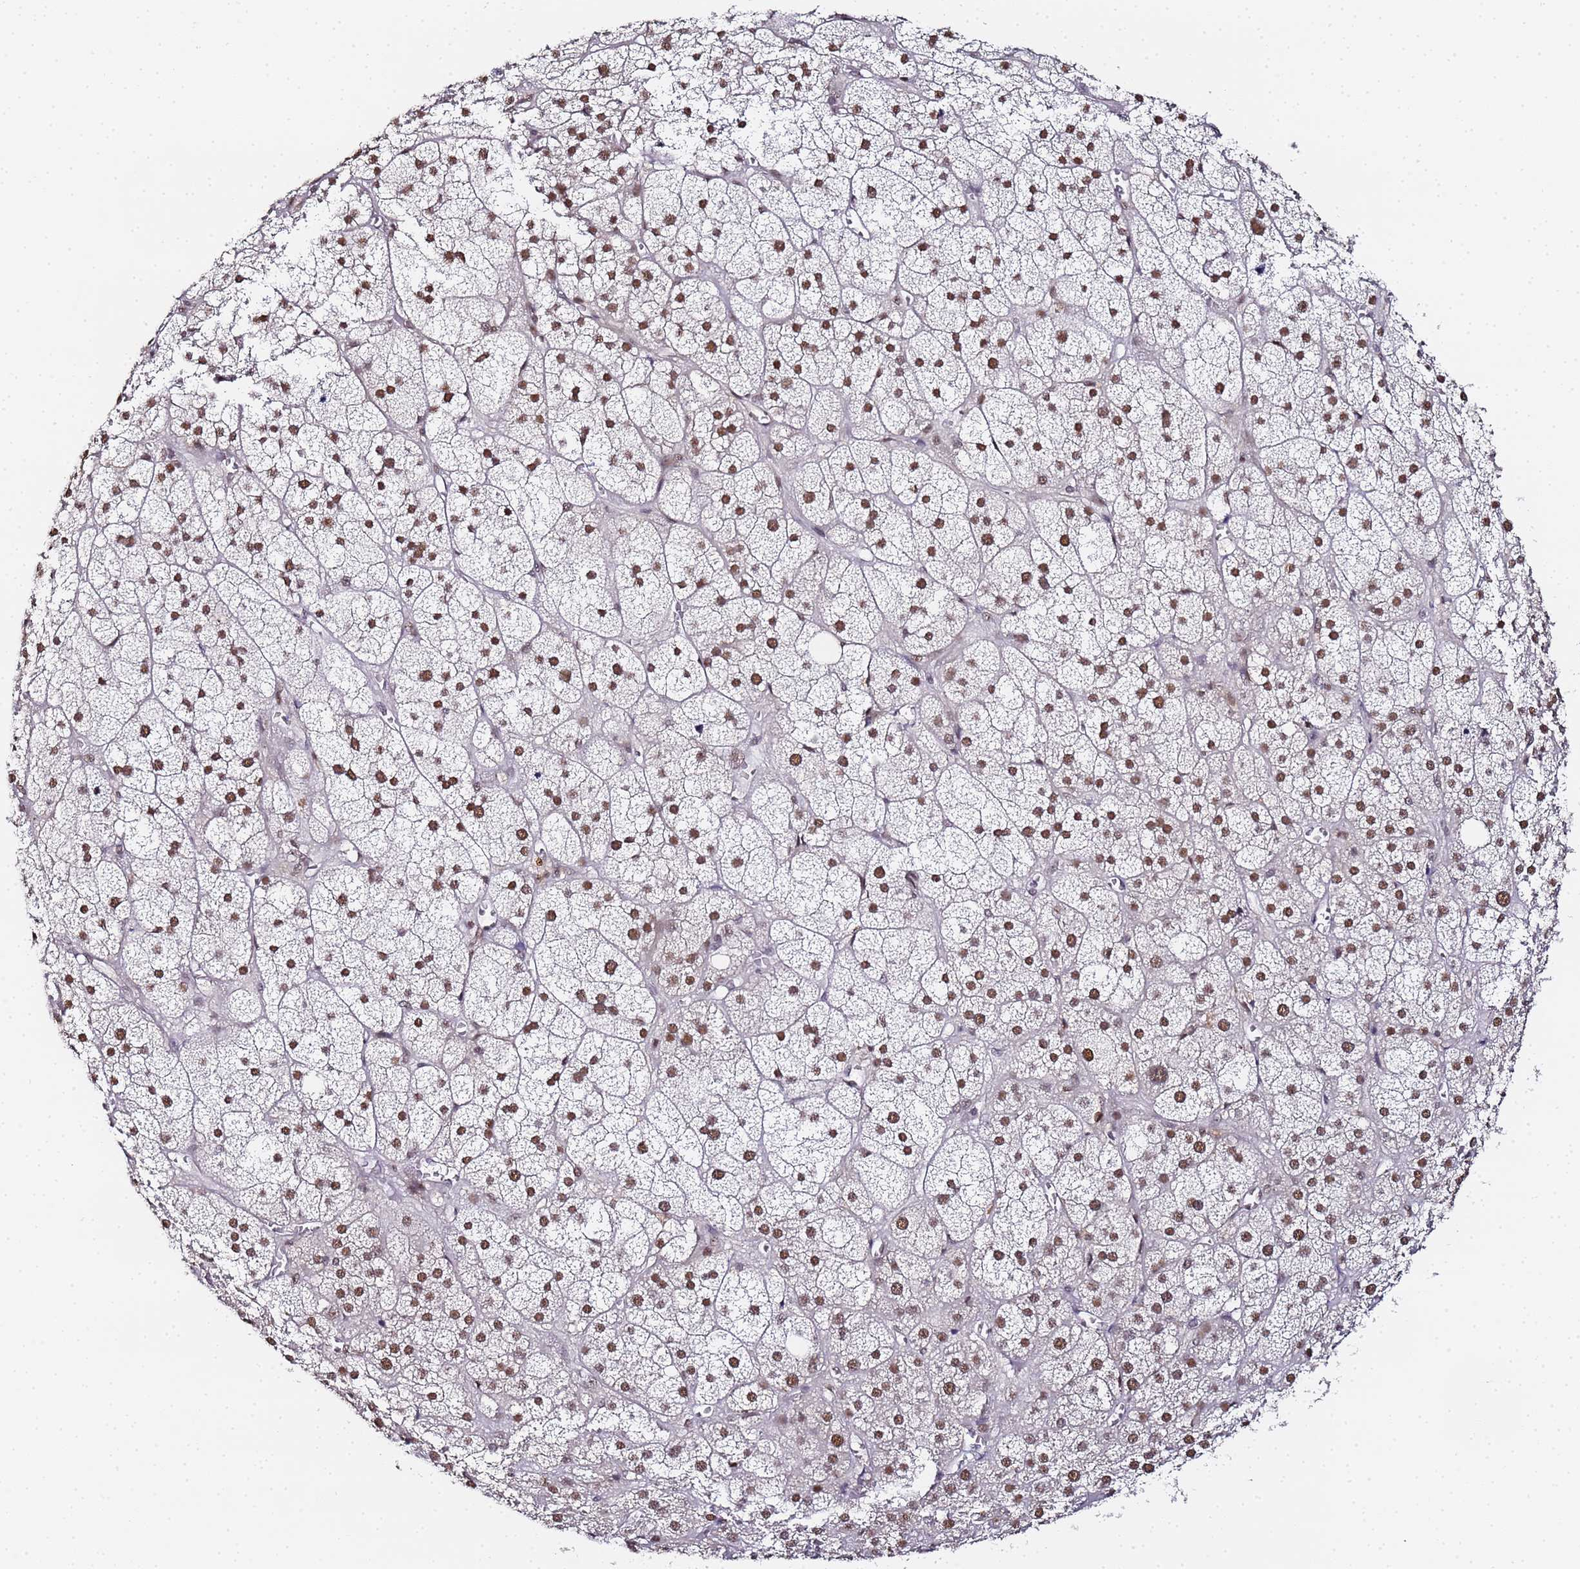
{"staining": {"intensity": "weak", "quantity": ">75%", "location": "nuclear"}, "tissue": "adrenal gland", "cell_type": "Glandular cells", "image_type": "normal", "snomed": [{"axis": "morphology", "description": "Normal tissue, NOS"}, {"axis": "topography", "description": "Adrenal gland"}], "caption": "About >75% of glandular cells in normal adrenal gland exhibit weak nuclear protein expression as visualized by brown immunohistochemical staining.", "gene": "LSM3", "patient": {"sex": "female", "age": 61}}